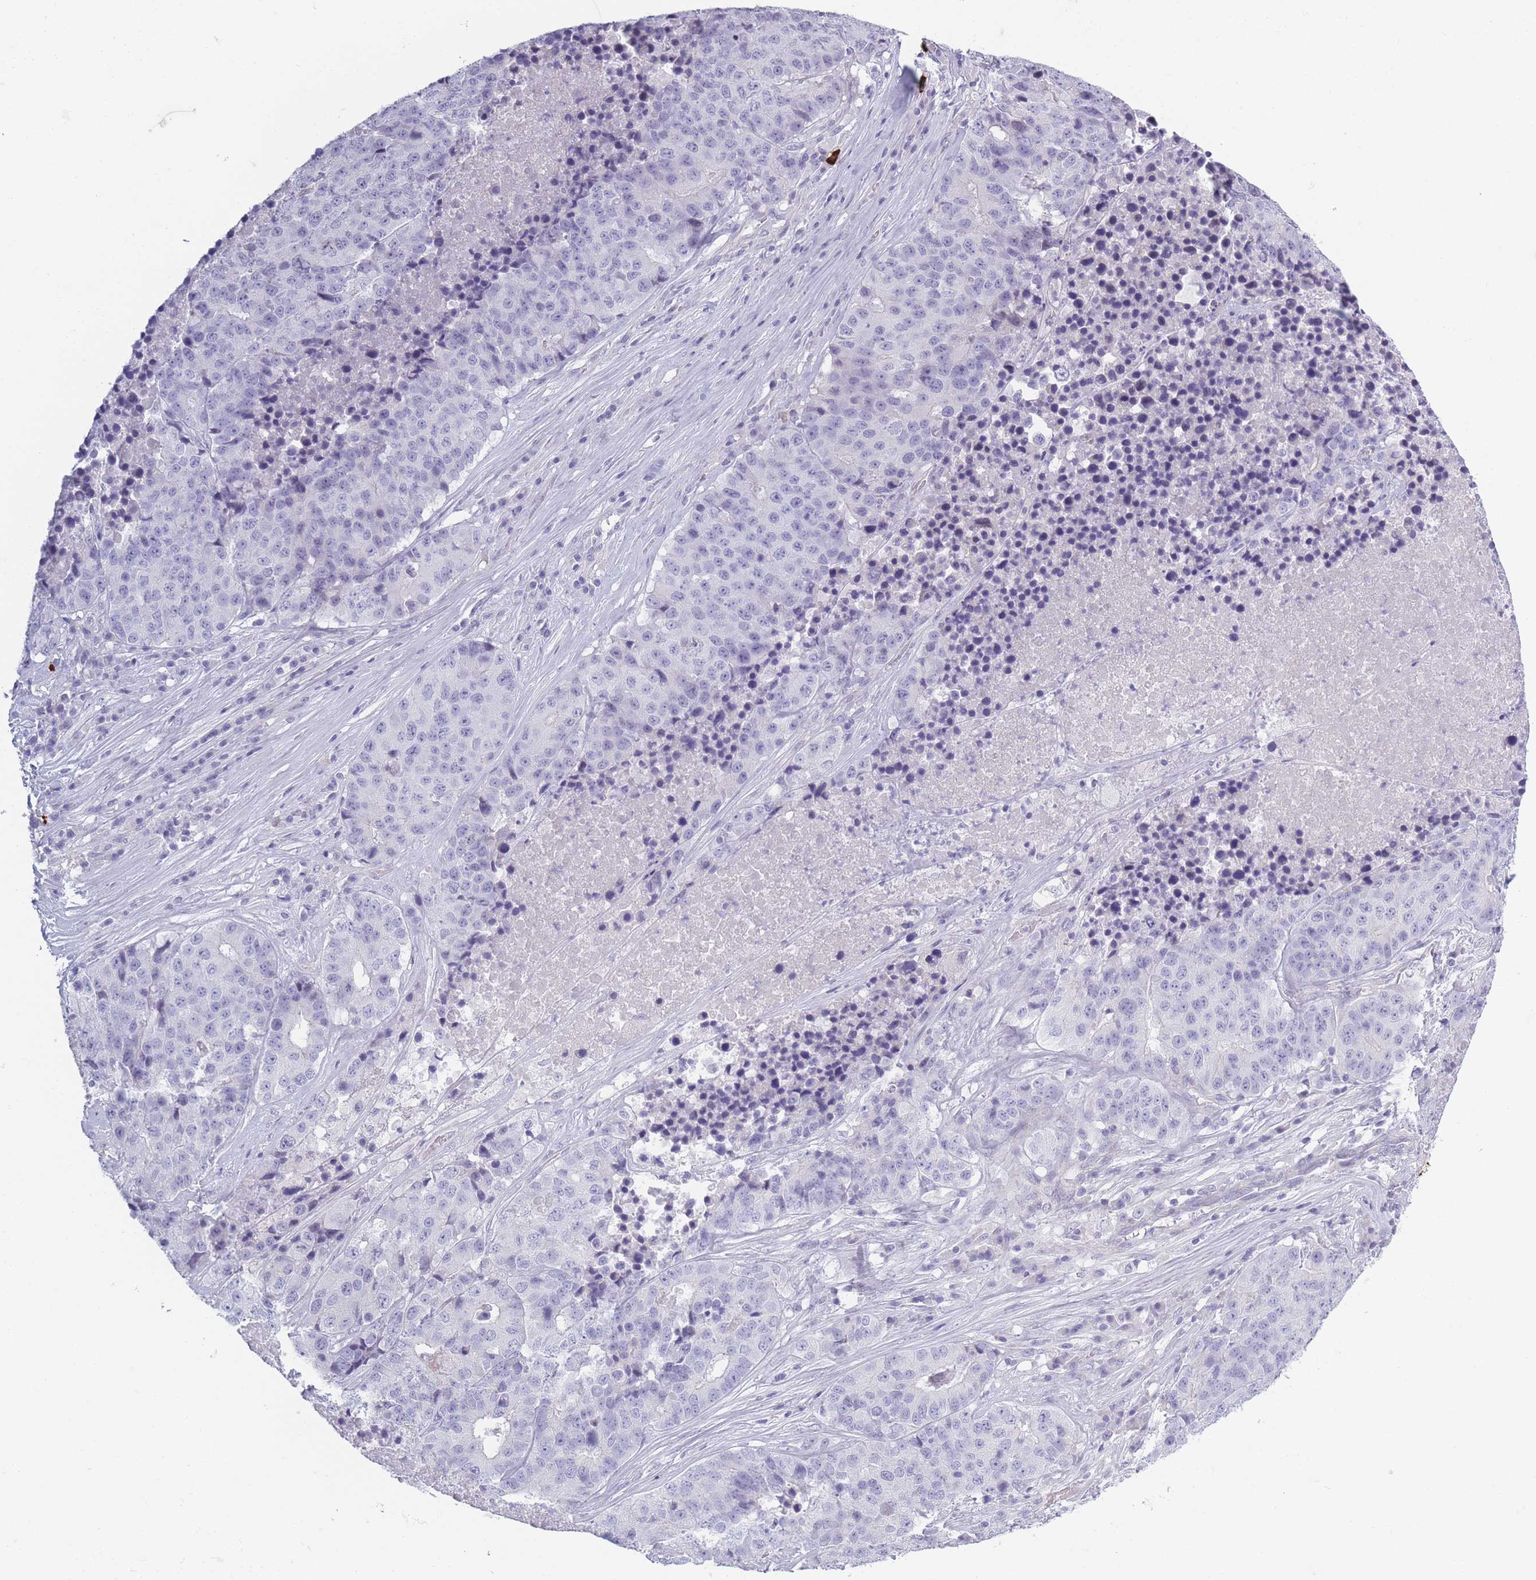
{"staining": {"intensity": "negative", "quantity": "none", "location": "none"}, "tissue": "stomach cancer", "cell_type": "Tumor cells", "image_type": "cancer", "snomed": [{"axis": "morphology", "description": "Adenocarcinoma, NOS"}, {"axis": "topography", "description": "Stomach"}], "caption": "Human stomach cancer (adenocarcinoma) stained for a protein using IHC reveals no positivity in tumor cells.", "gene": "PLEKHG2", "patient": {"sex": "male", "age": 71}}